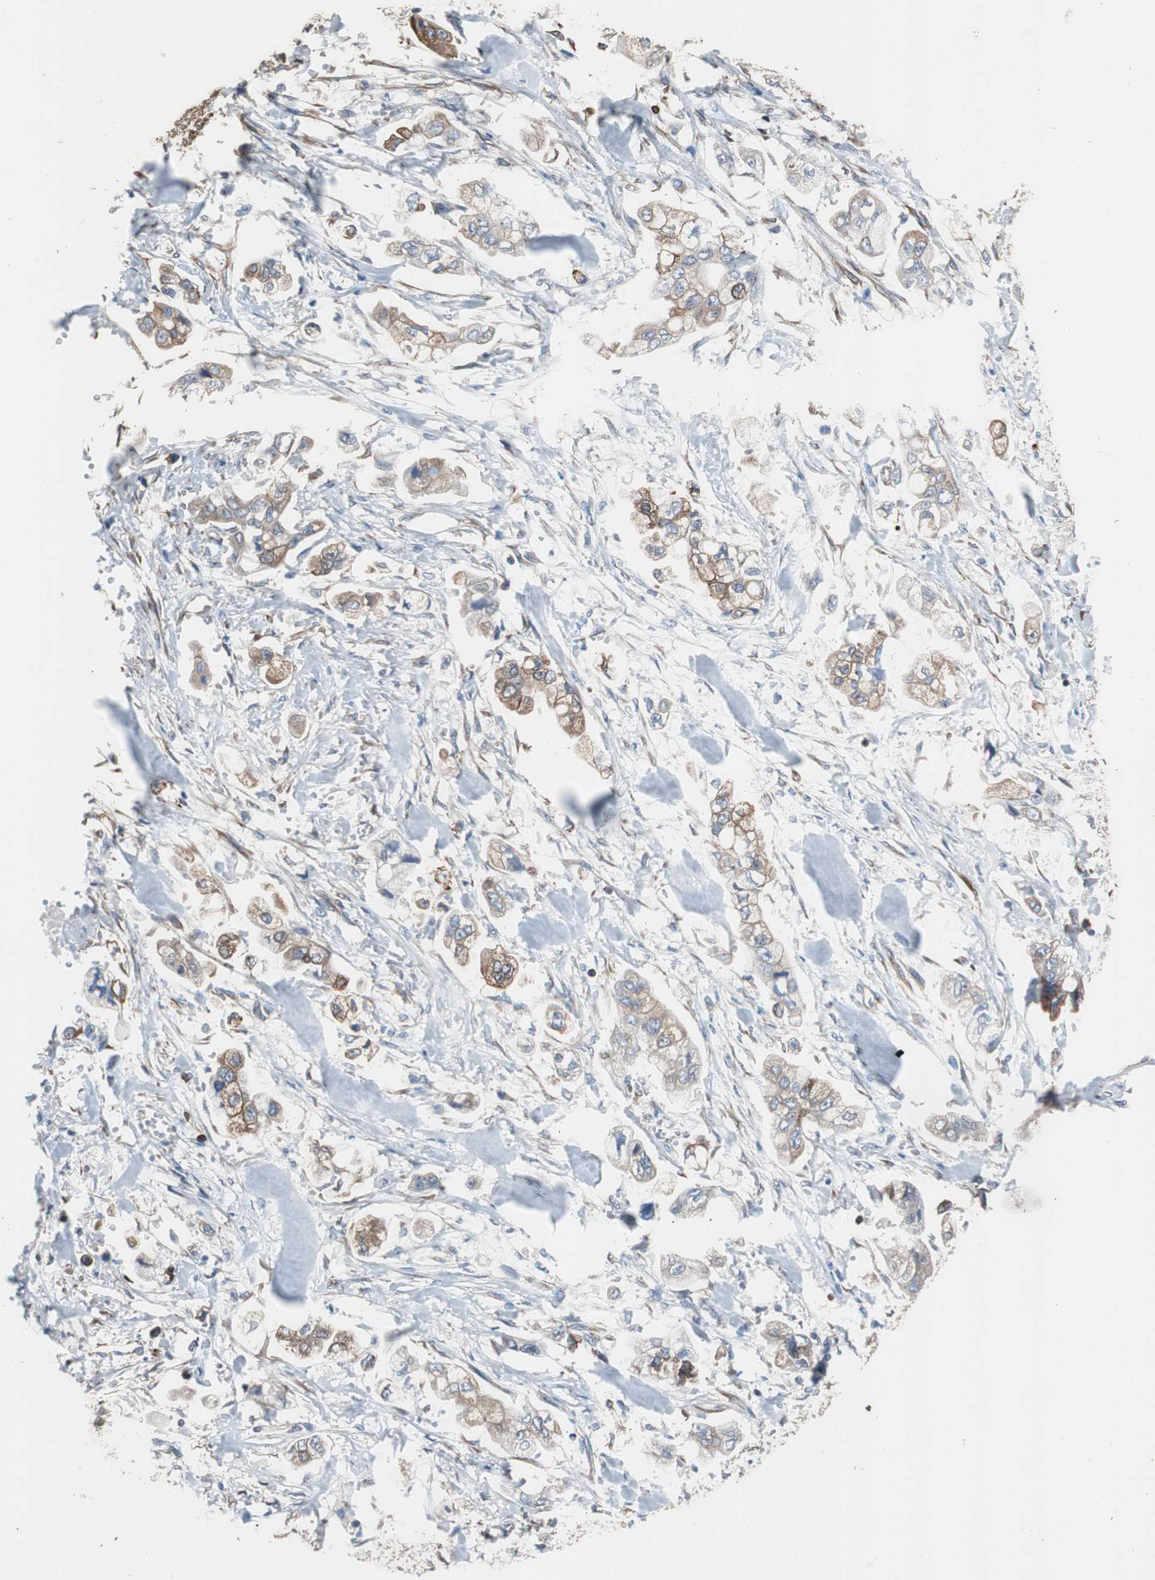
{"staining": {"intensity": "moderate", "quantity": ">75%", "location": "cytoplasmic/membranous"}, "tissue": "stomach cancer", "cell_type": "Tumor cells", "image_type": "cancer", "snomed": [{"axis": "morphology", "description": "Adenocarcinoma, NOS"}, {"axis": "topography", "description": "Stomach"}], "caption": "Human stomach cancer (adenocarcinoma) stained with a protein marker demonstrates moderate staining in tumor cells.", "gene": "PBXIP1", "patient": {"sex": "male", "age": 62}}